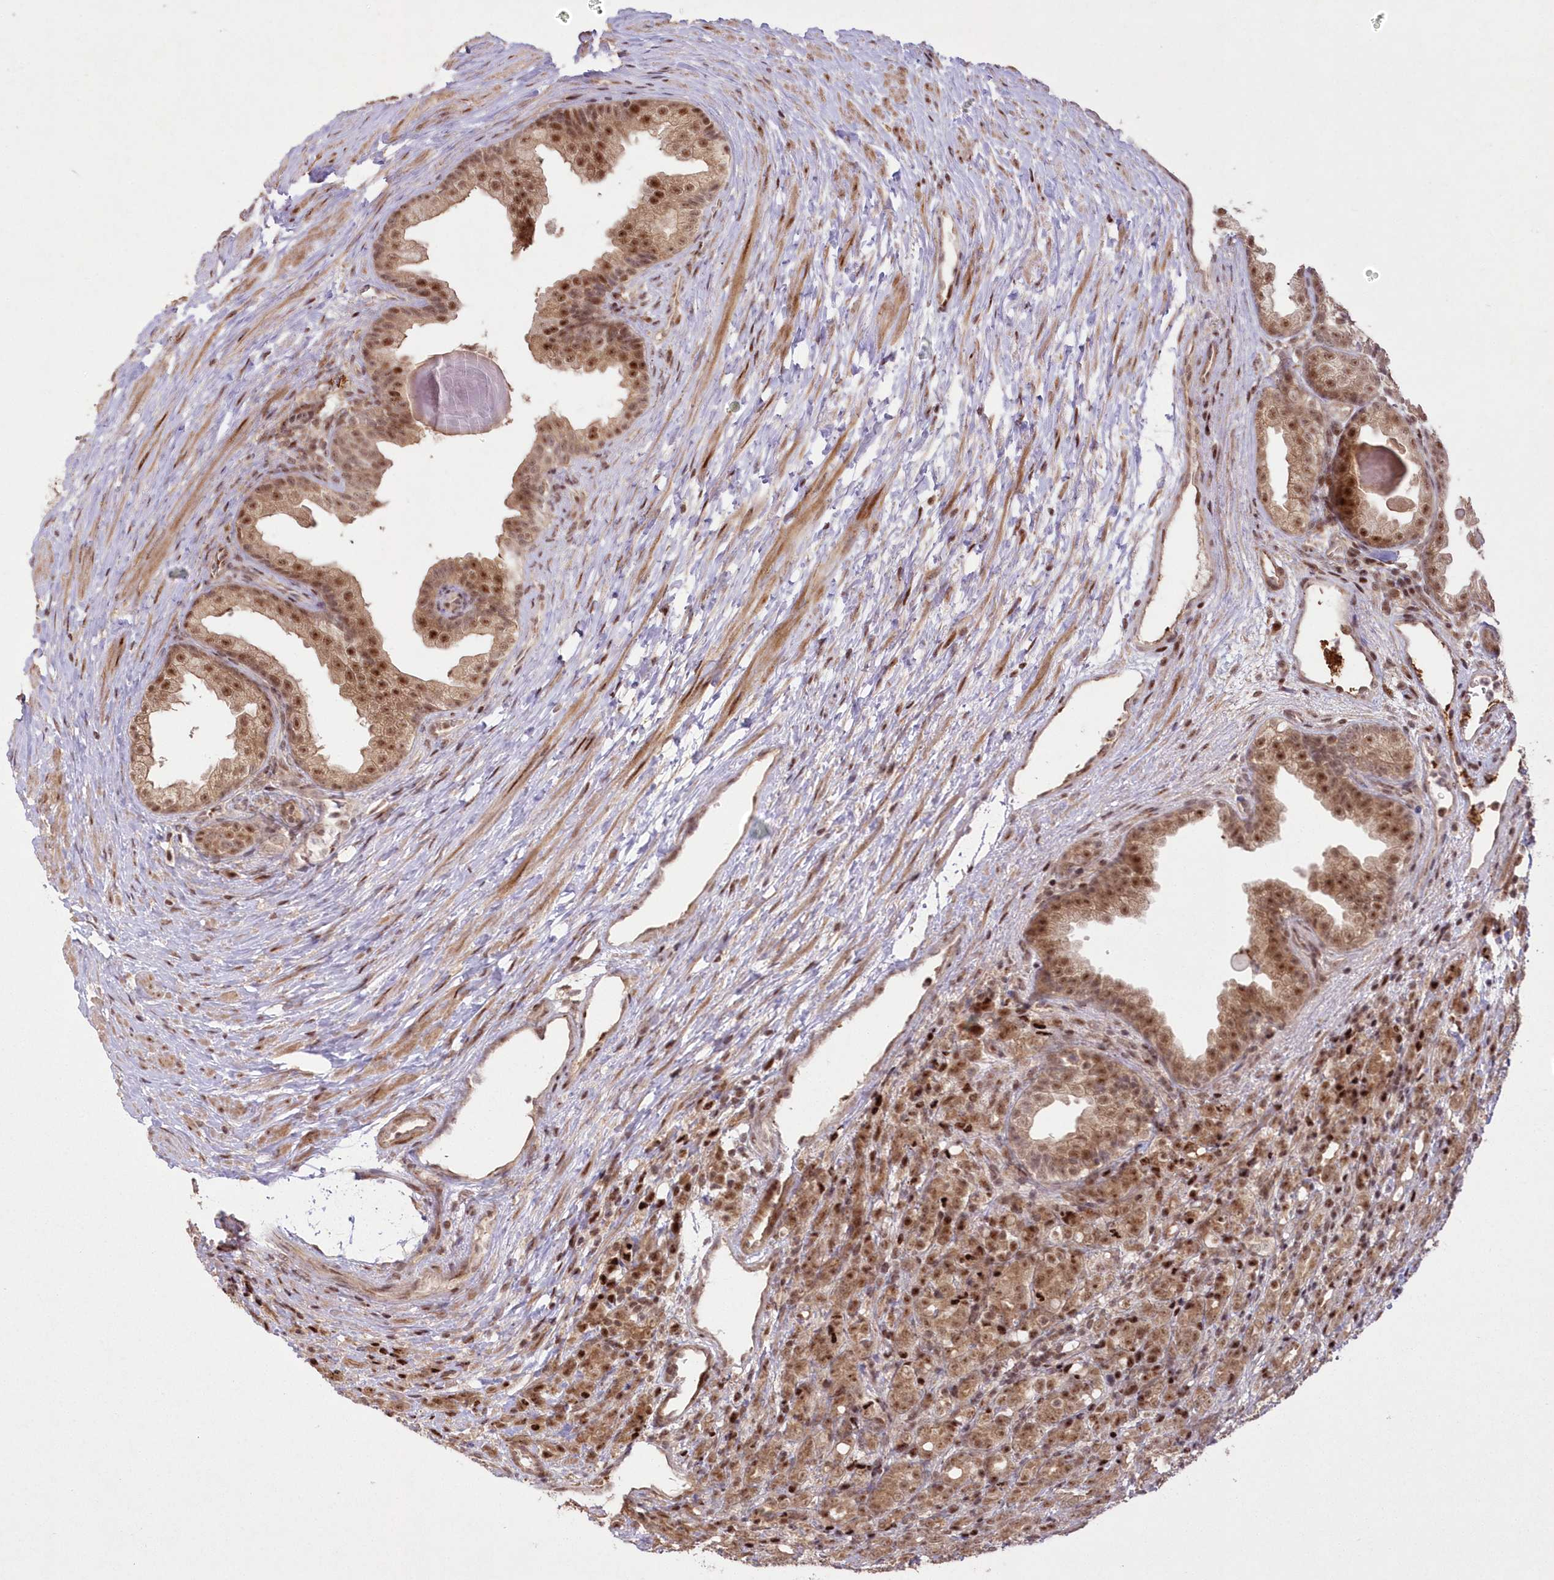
{"staining": {"intensity": "moderate", "quantity": ">75%", "location": "cytoplasmic/membranous,nuclear"}, "tissue": "prostate cancer", "cell_type": "Tumor cells", "image_type": "cancer", "snomed": [{"axis": "morphology", "description": "Adenocarcinoma, High grade"}, {"axis": "topography", "description": "Prostate"}], "caption": "High-power microscopy captured an immunohistochemistry (IHC) histopathology image of prostate high-grade adenocarcinoma, revealing moderate cytoplasmic/membranous and nuclear expression in about >75% of tumor cells. The protein of interest is shown in brown color, while the nuclei are stained blue.", "gene": "WBP1L", "patient": {"sex": "male", "age": 62}}